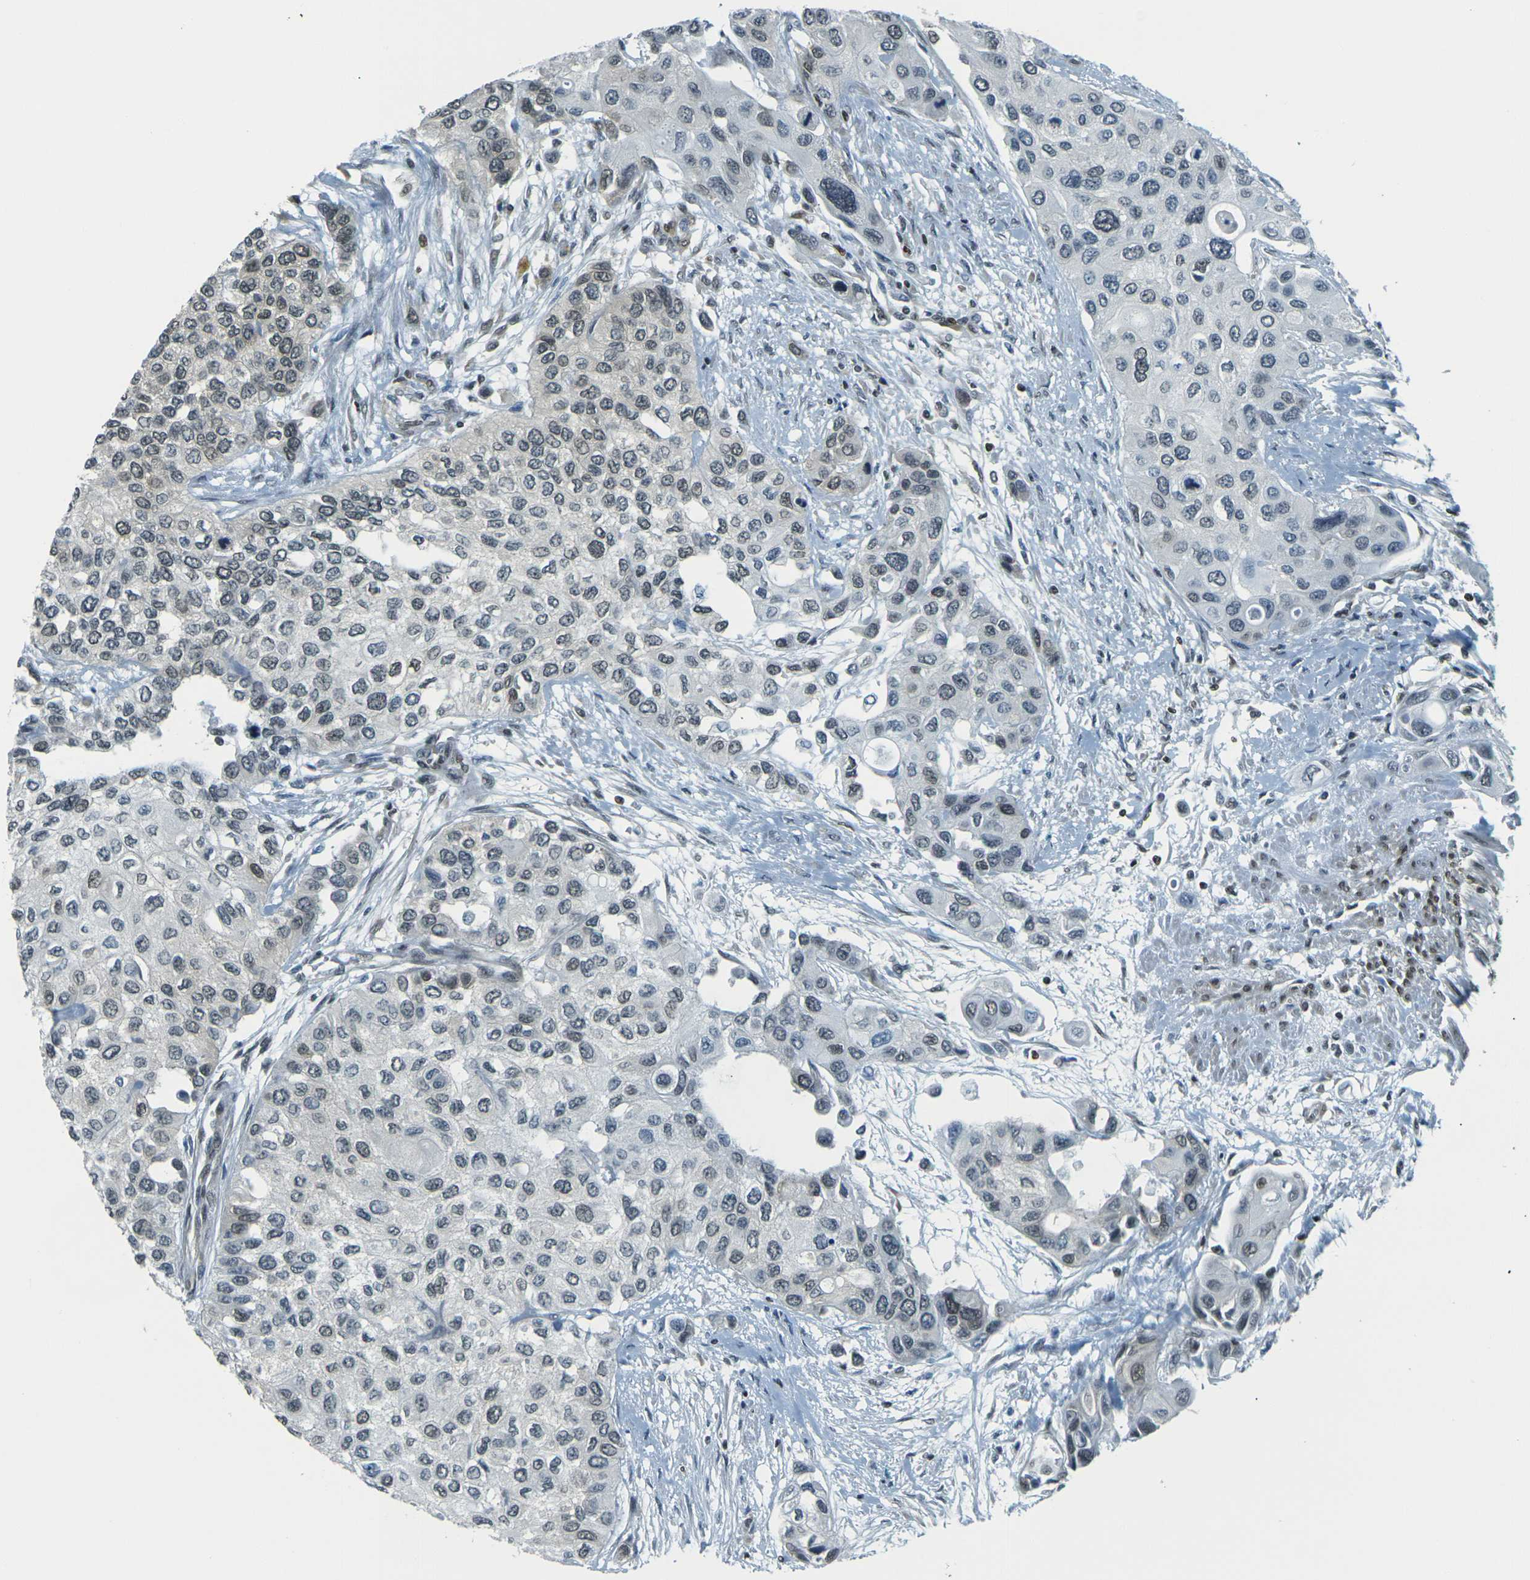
{"staining": {"intensity": "weak", "quantity": ">75%", "location": "nuclear"}, "tissue": "urothelial cancer", "cell_type": "Tumor cells", "image_type": "cancer", "snomed": [{"axis": "morphology", "description": "Urothelial carcinoma, High grade"}, {"axis": "topography", "description": "Urinary bladder"}], "caption": "Urothelial cancer was stained to show a protein in brown. There is low levels of weak nuclear staining in about >75% of tumor cells.", "gene": "NHEJ1", "patient": {"sex": "female", "age": 56}}